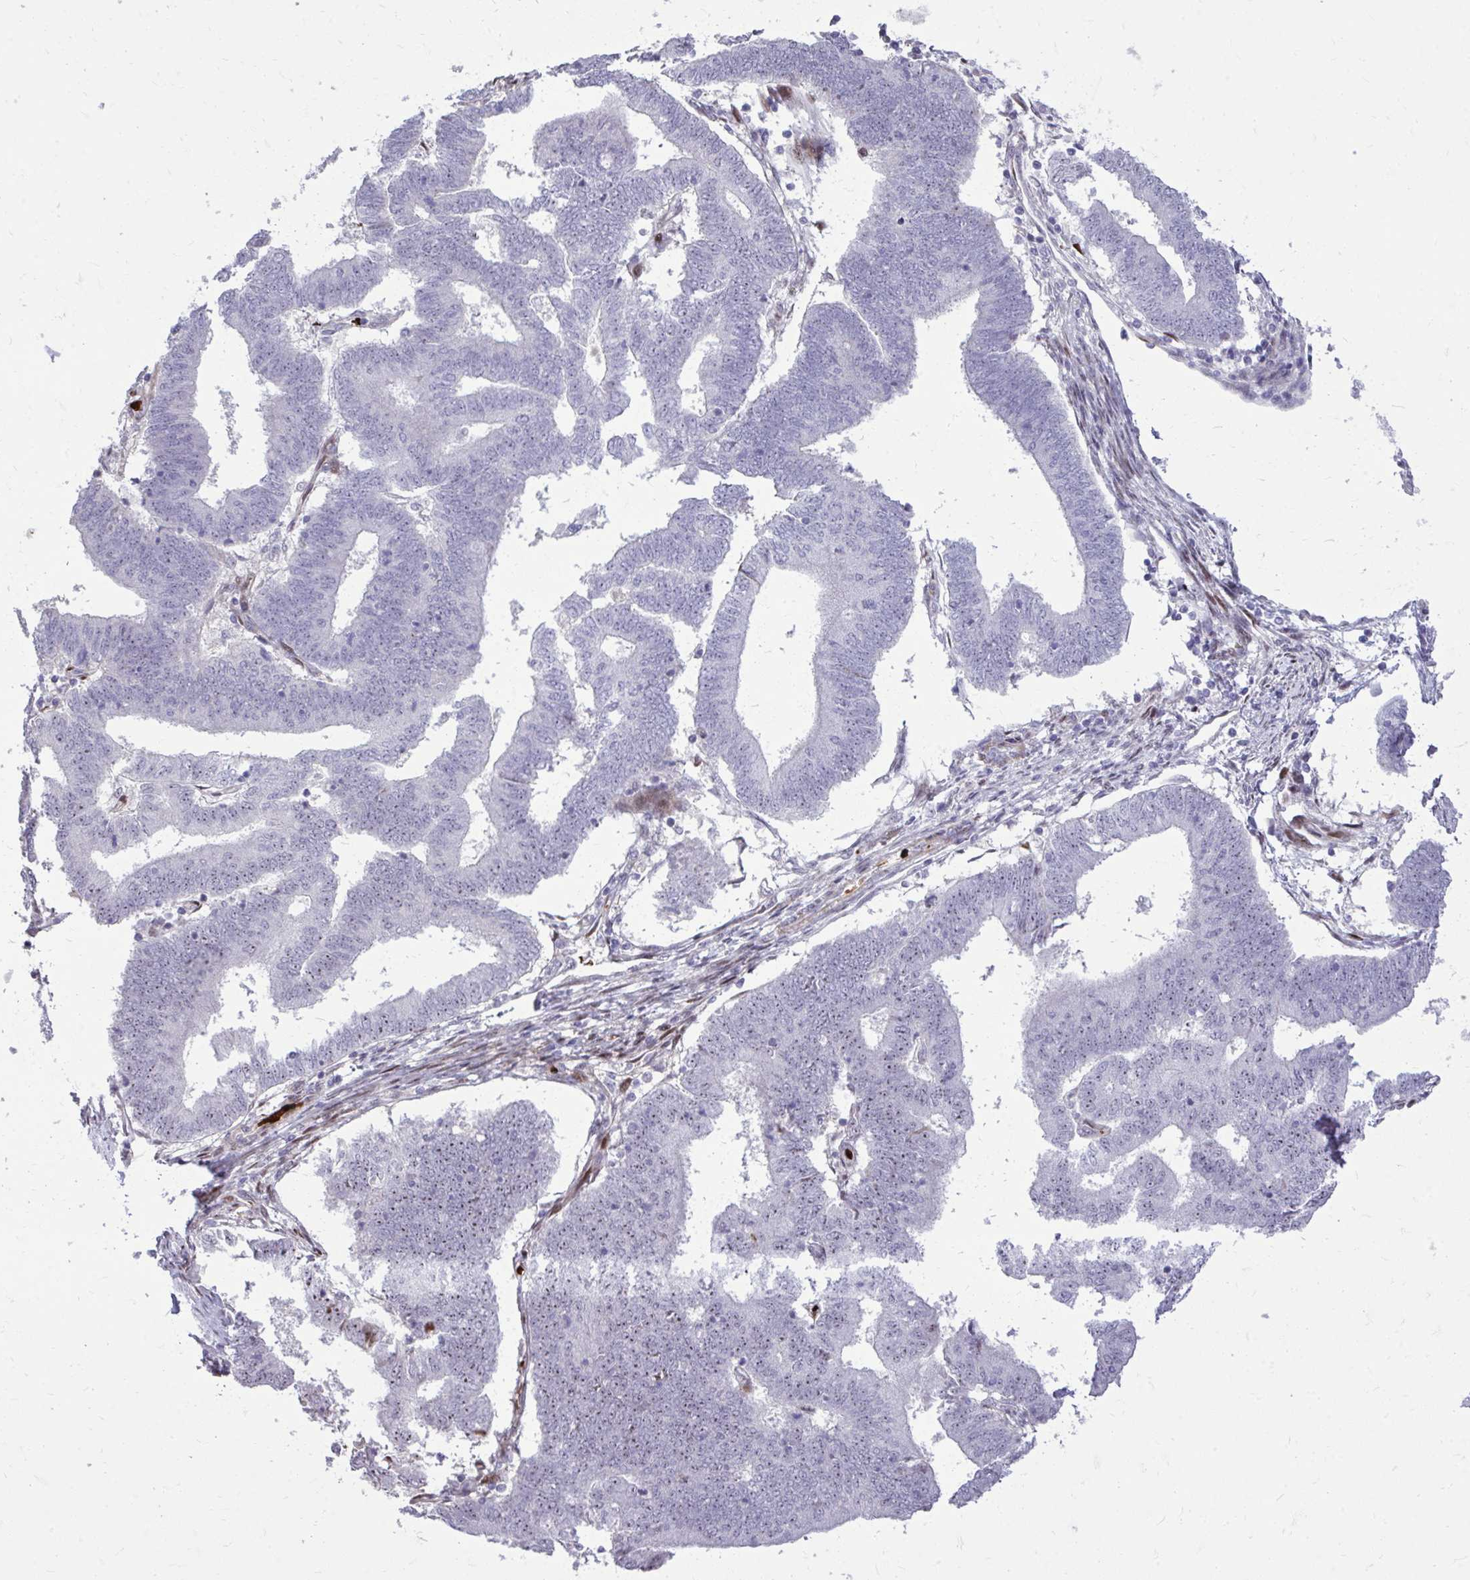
{"staining": {"intensity": "weak", "quantity": "25%-75%", "location": "nuclear"}, "tissue": "endometrial cancer", "cell_type": "Tumor cells", "image_type": "cancer", "snomed": [{"axis": "morphology", "description": "Adenocarcinoma, NOS"}, {"axis": "topography", "description": "Endometrium"}], "caption": "Immunohistochemistry of human endometrial cancer (adenocarcinoma) displays low levels of weak nuclear staining in about 25%-75% of tumor cells.", "gene": "DLX4", "patient": {"sex": "female", "age": 70}}